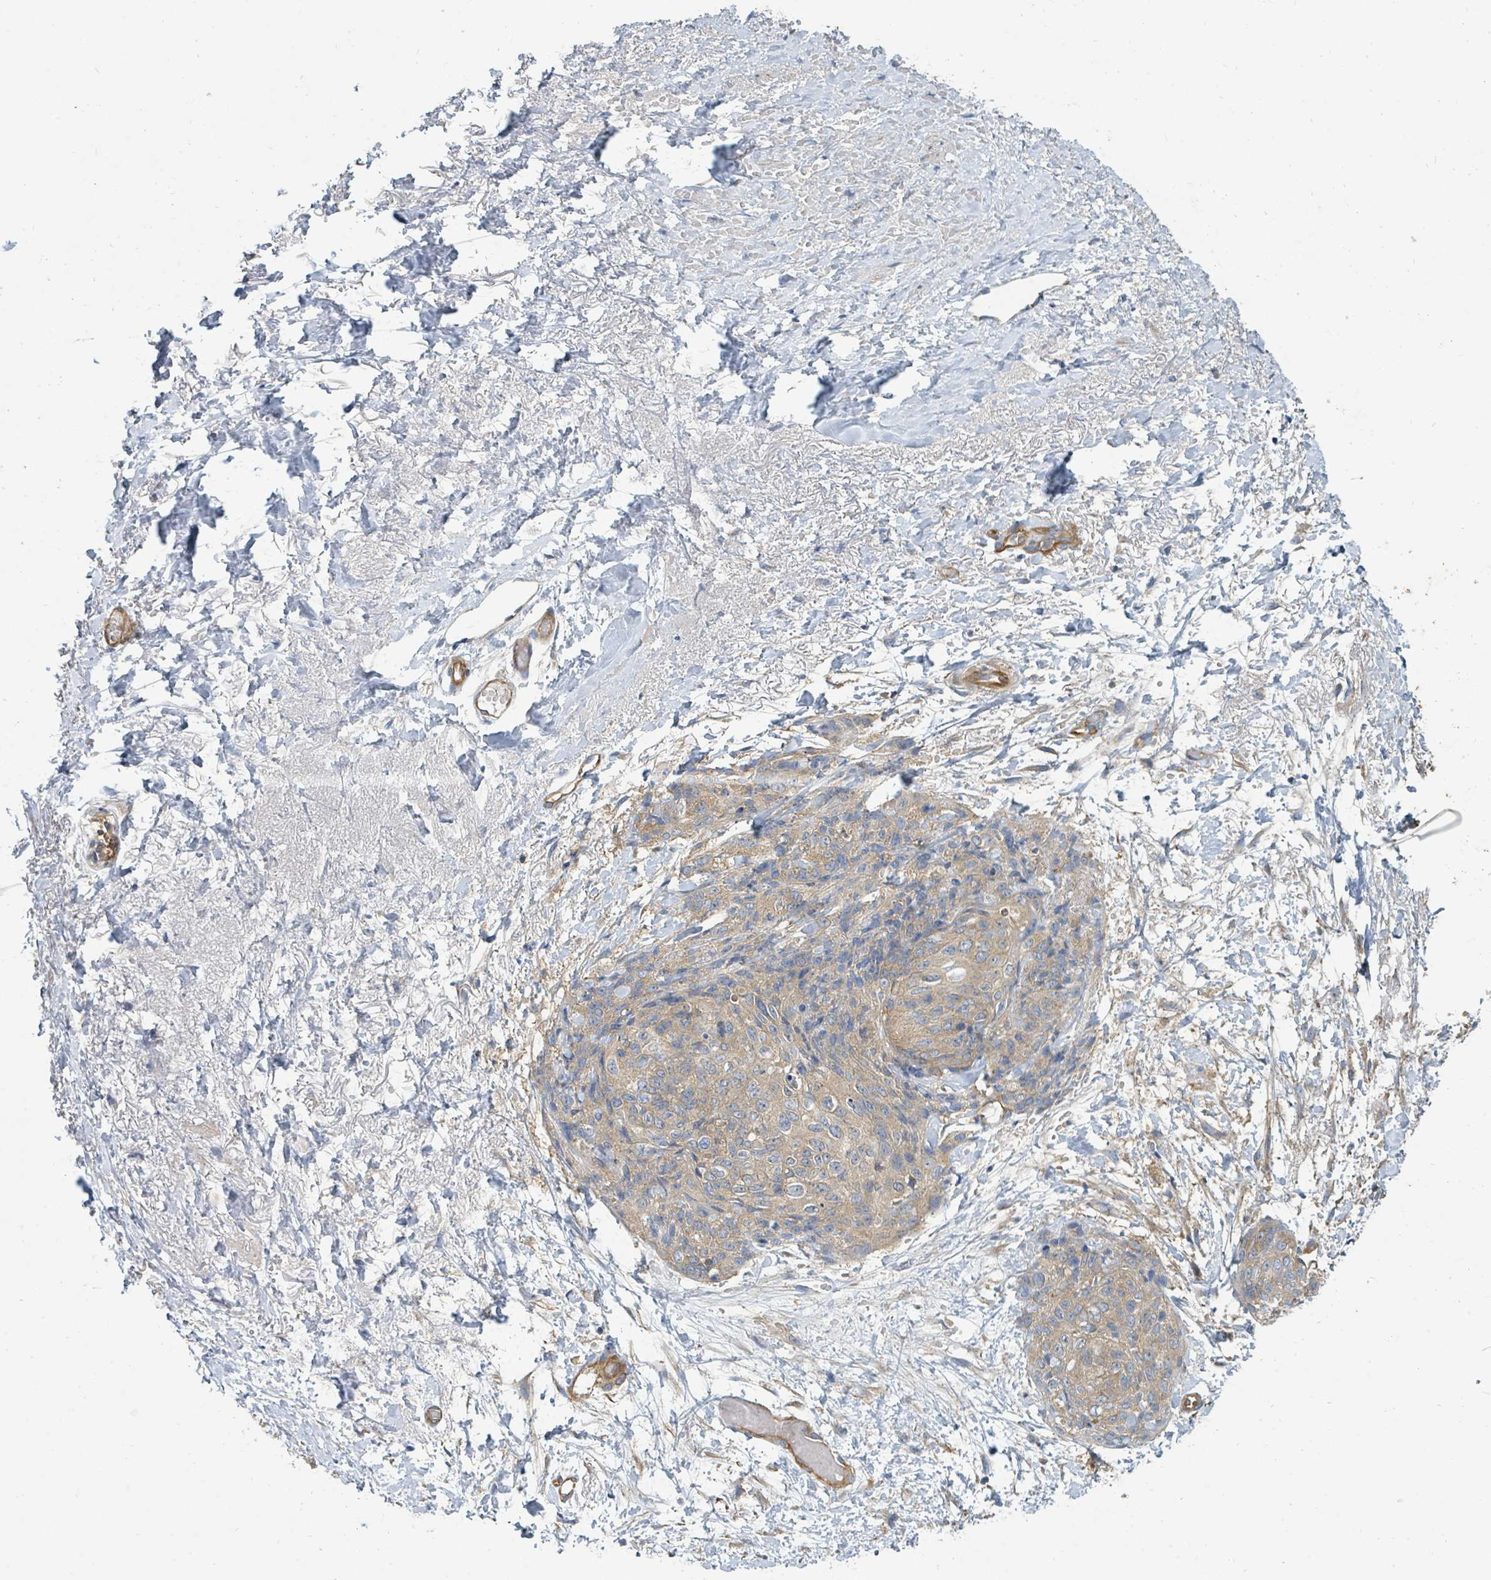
{"staining": {"intensity": "weak", "quantity": "25%-75%", "location": "cytoplasmic/membranous"}, "tissue": "skin cancer", "cell_type": "Tumor cells", "image_type": "cancer", "snomed": [{"axis": "morphology", "description": "Squamous cell carcinoma, NOS"}, {"axis": "topography", "description": "Skin"}, {"axis": "topography", "description": "Vulva"}], "caption": "The immunohistochemical stain shows weak cytoplasmic/membranous expression in tumor cells of squamous cell carcinoma (skin) tissue.", "gene": "BOLA2B", "patient": {"sex": "female", "age": 85}}